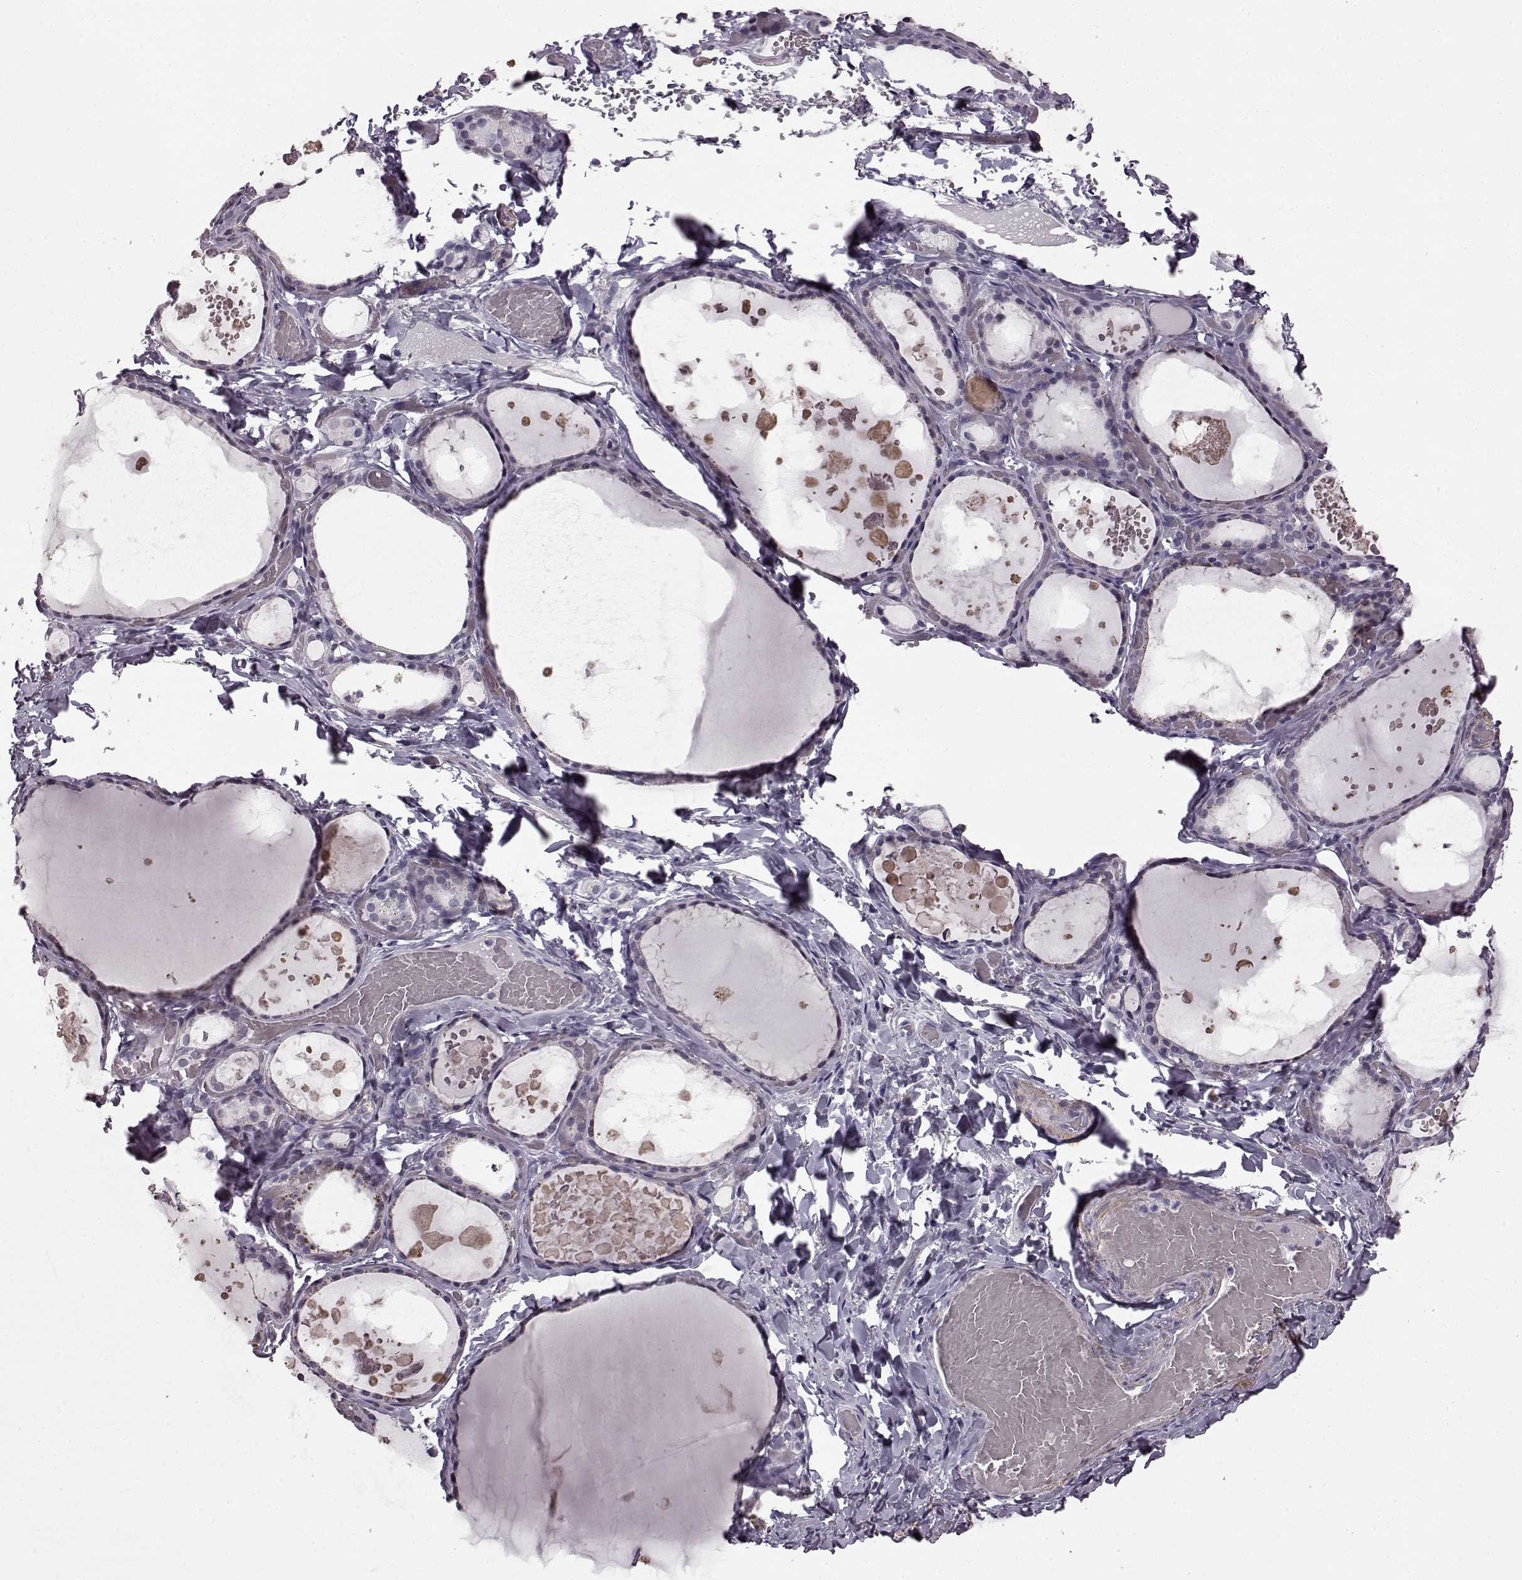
{"staining": {"intensity": "negative", "quantity": "none", "location": "none"}, "tissue": "thyroid gland", "cell_type": "Glandular cells", "image_type": "normal", "snomed": [{"axis": "morphology", "description": "Normal tissue, NOS"}, {"axis": "topography", "description": "Thyroid gland"}], "caption": "This histopathology image is of benign thyroid gland stained with immunohistochemistry to label a protein in brown with the nuclei are counter-stained blue. There is no staining in glandular cells.", "gene": "SLCO3A1", "patient": {"sex": "female", "age": 56}}